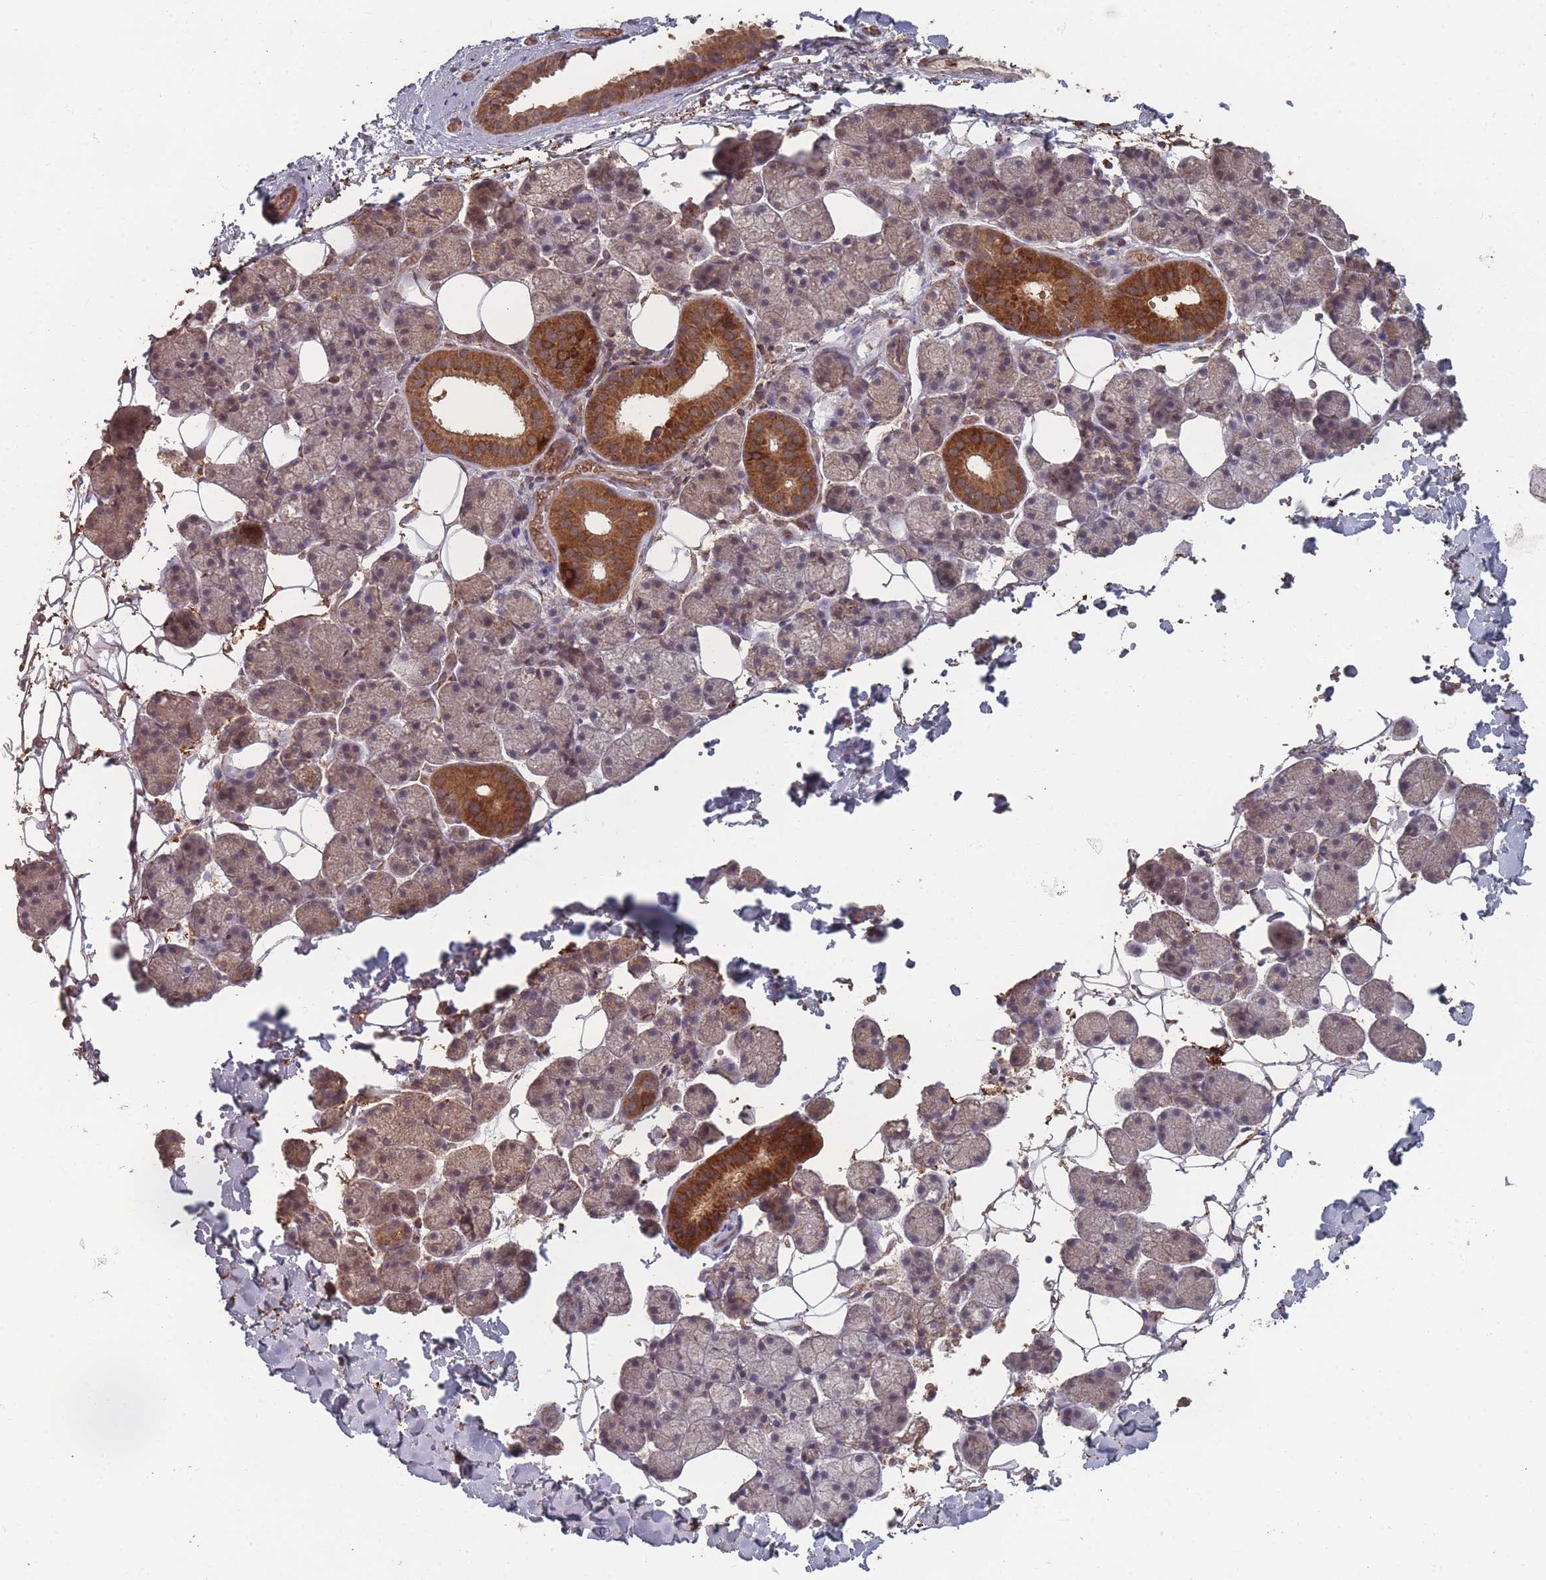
{"staining": {"intensity": "strong", "quantity": "<25%", "location": "cytoplasmic/membranous"}, "tissue": "salivary gland", "cell_type": "Glandular cells", "image_type": "normal", "snomed": [{"axis": "morphology", "description": "Normal tissue, NOS"}, {"axis": "topography", "description": "Salivary gland"}], "caption": "DAB immunohistochemical staining of benign human salivary gland exhibits strong cytoplasmic/membranous protein expression in approximately <25% of glandular cells. The protein is shown in brown color, while the nuclei are stained blue.", "gene": "LYRM7", "patient": {"sex": "female", "age": 33}}